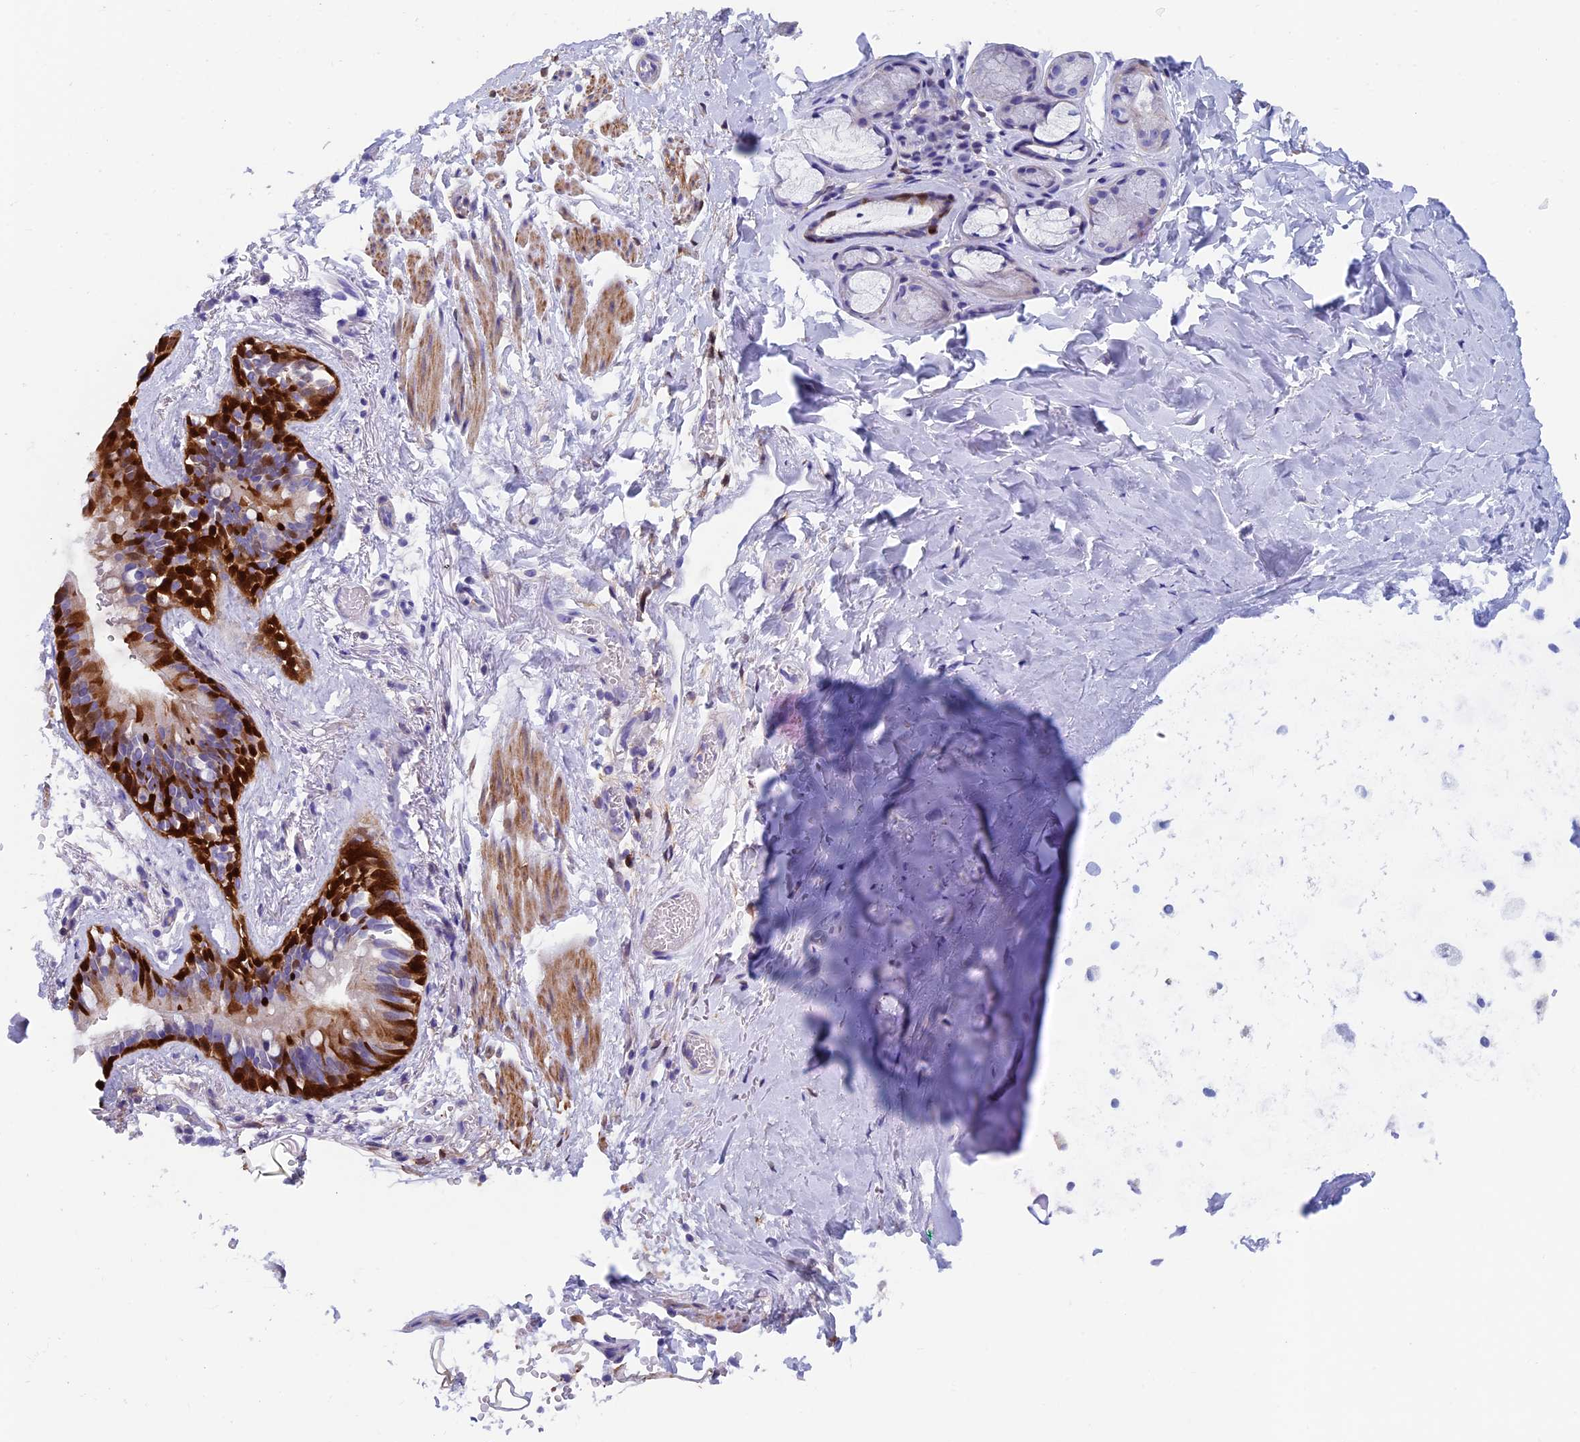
{"staining": {"intensity": "negative", "quantity": "none", "location": "none"}, "tissue": "adipose tissue", "cell_type": "Adipocytes", "image_type": "normal", "snomed": [{"axis": "morphology", "description": "Normal tissue, NOS"}, {"axis": "topography", "description": "Lymph node"}, {"axis": "topography", "description": "Bronchus"}], "caption": "DAB immunohistochemical staining of unremarkable adipose tissue demonstrates no significant expression in adipocytes.", "gene": "ADH7", "patient": {"sex": "male", "age": 63}}